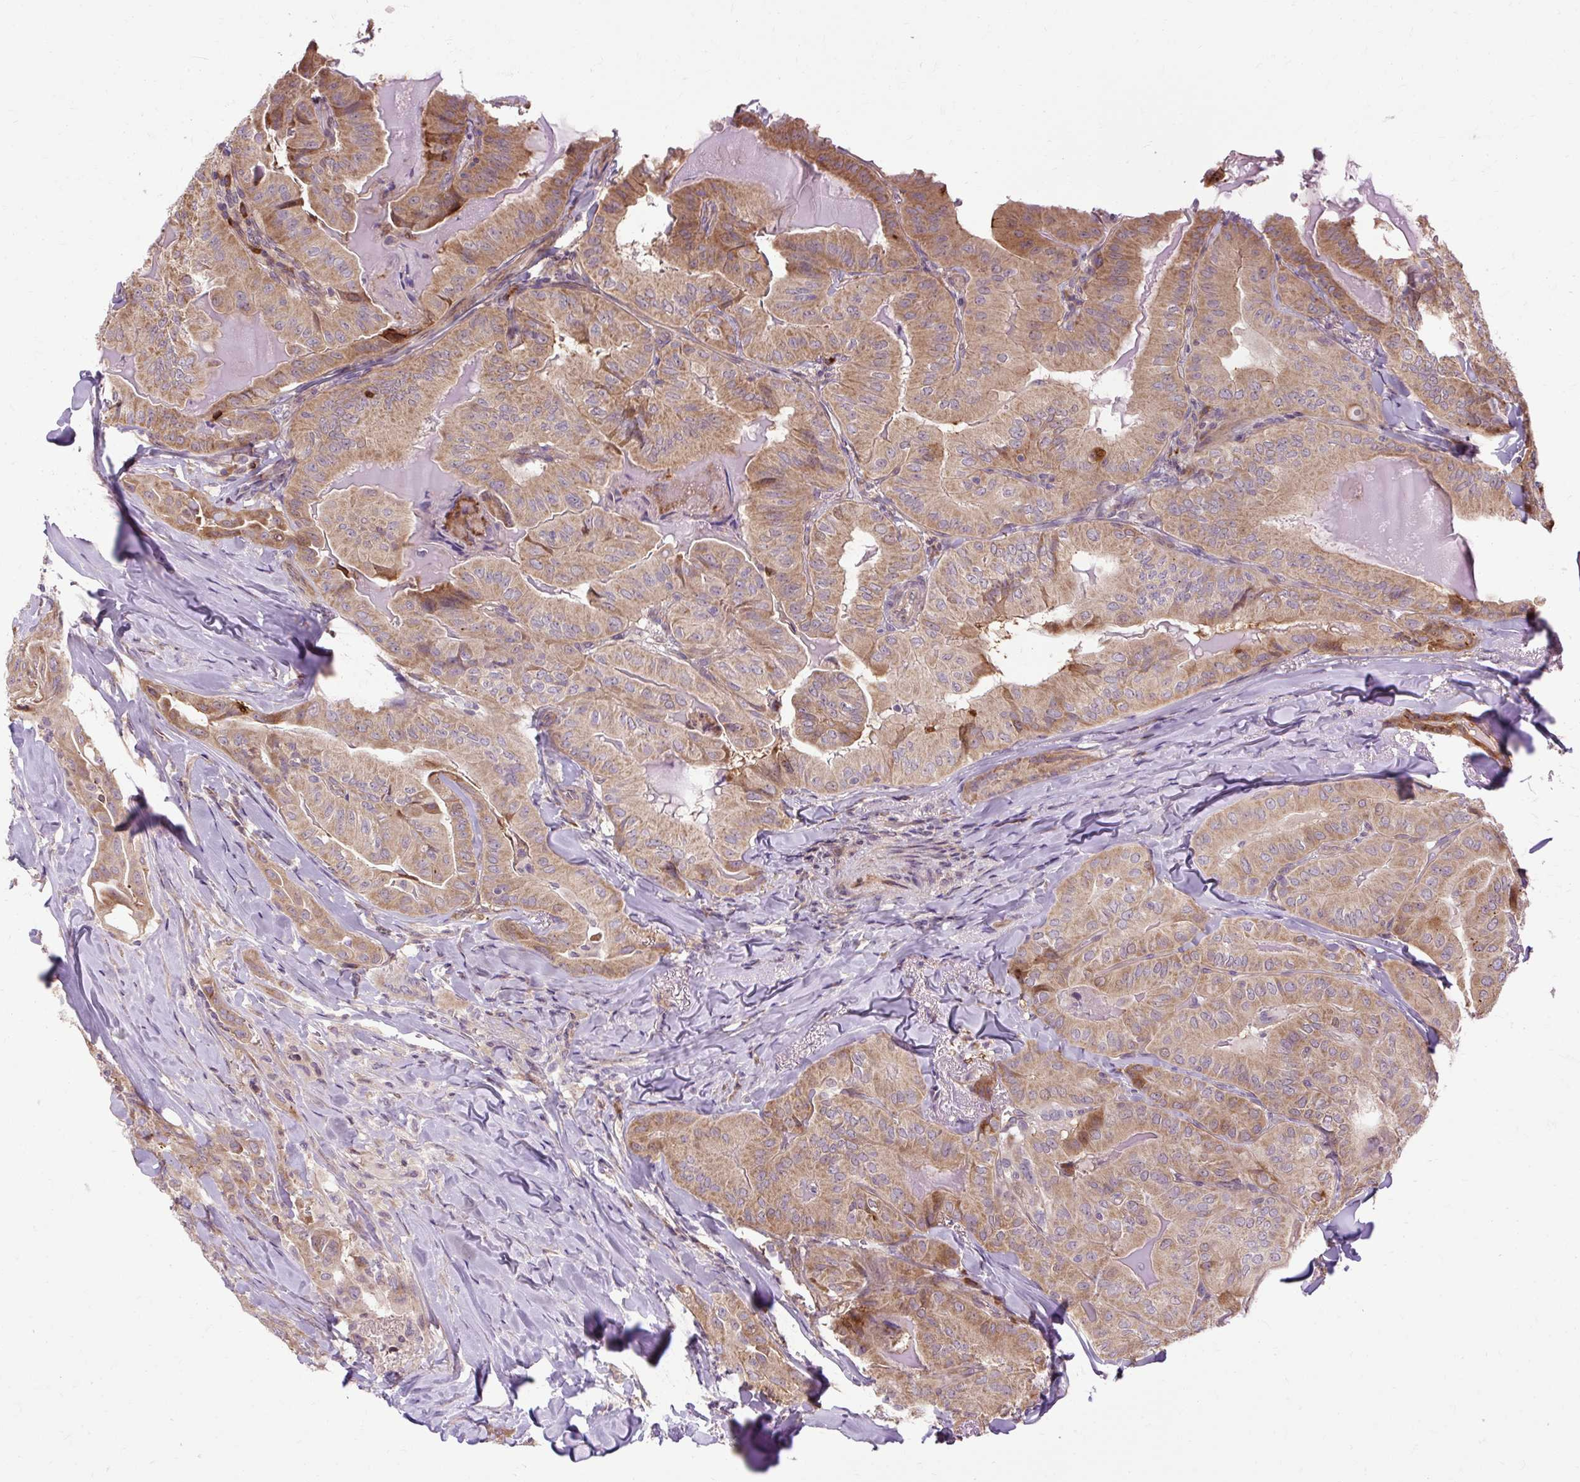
{"staining": {"intensity": "moderate", "quantity": ">75%", "location": "cytoplasmic/membranous"}, "tissue": "thyroid cancer", "cell_type": "Tumor cells", "image_type": "cancer", "snomed": [{"axis": "morphology", "description": "Papillary adenocarcinoma, NOS"}, {"axis": "topography", "description": "Thyroid gland"}], "caption": "Immunohistochemical staining of human thyroid cancer (papillary adenocarcinoma) exhibits medium levels of moderate cytoplasmic/membranous protein expression in approximately >75% of tumor cells.", "gene": "FLRT1", "patient": {"sex": "female", "age": 68}}